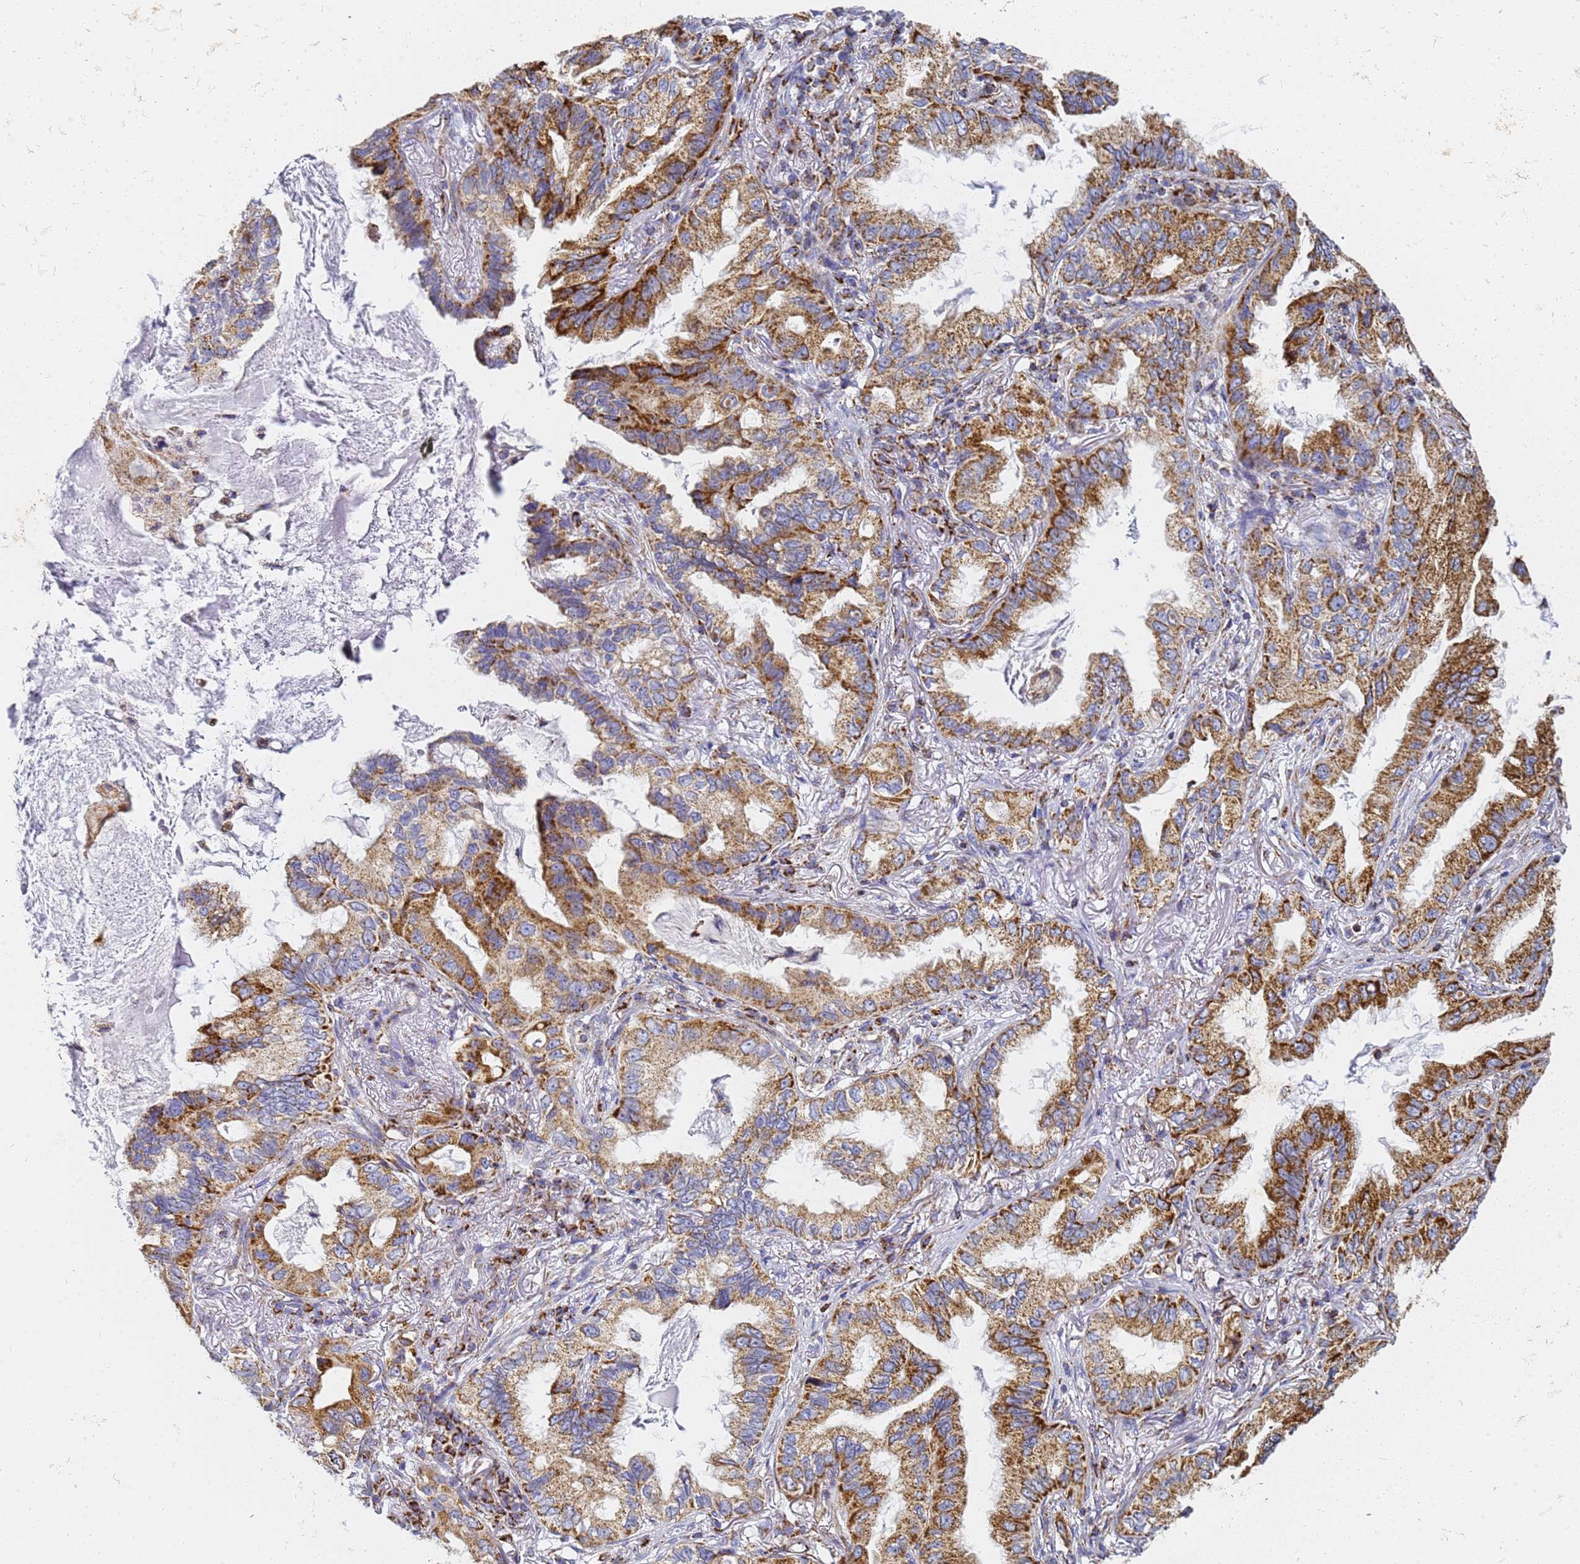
{"staining": {"intensity": "strong", "quantity": ">75%", "location": "cytoplasmic/membranous"}, "tissue": "lung cancer", "cell_type": "Tumor cells", "image_type": "cancer", "snomed": [{"axis": "morphology", "description": "Adenocarcinoma, NOS"}, {"axis": "topography", "description": "Lung"}], "caption": "A photomicrograph showing strong cytoplasmic/membranous positivity in approximately >75% of tumor cells in lung cancer, as visualized by brown immunohistochemical staining.", "gene": "CNIH4", "patient": {"sex": "female", "age": 69}}